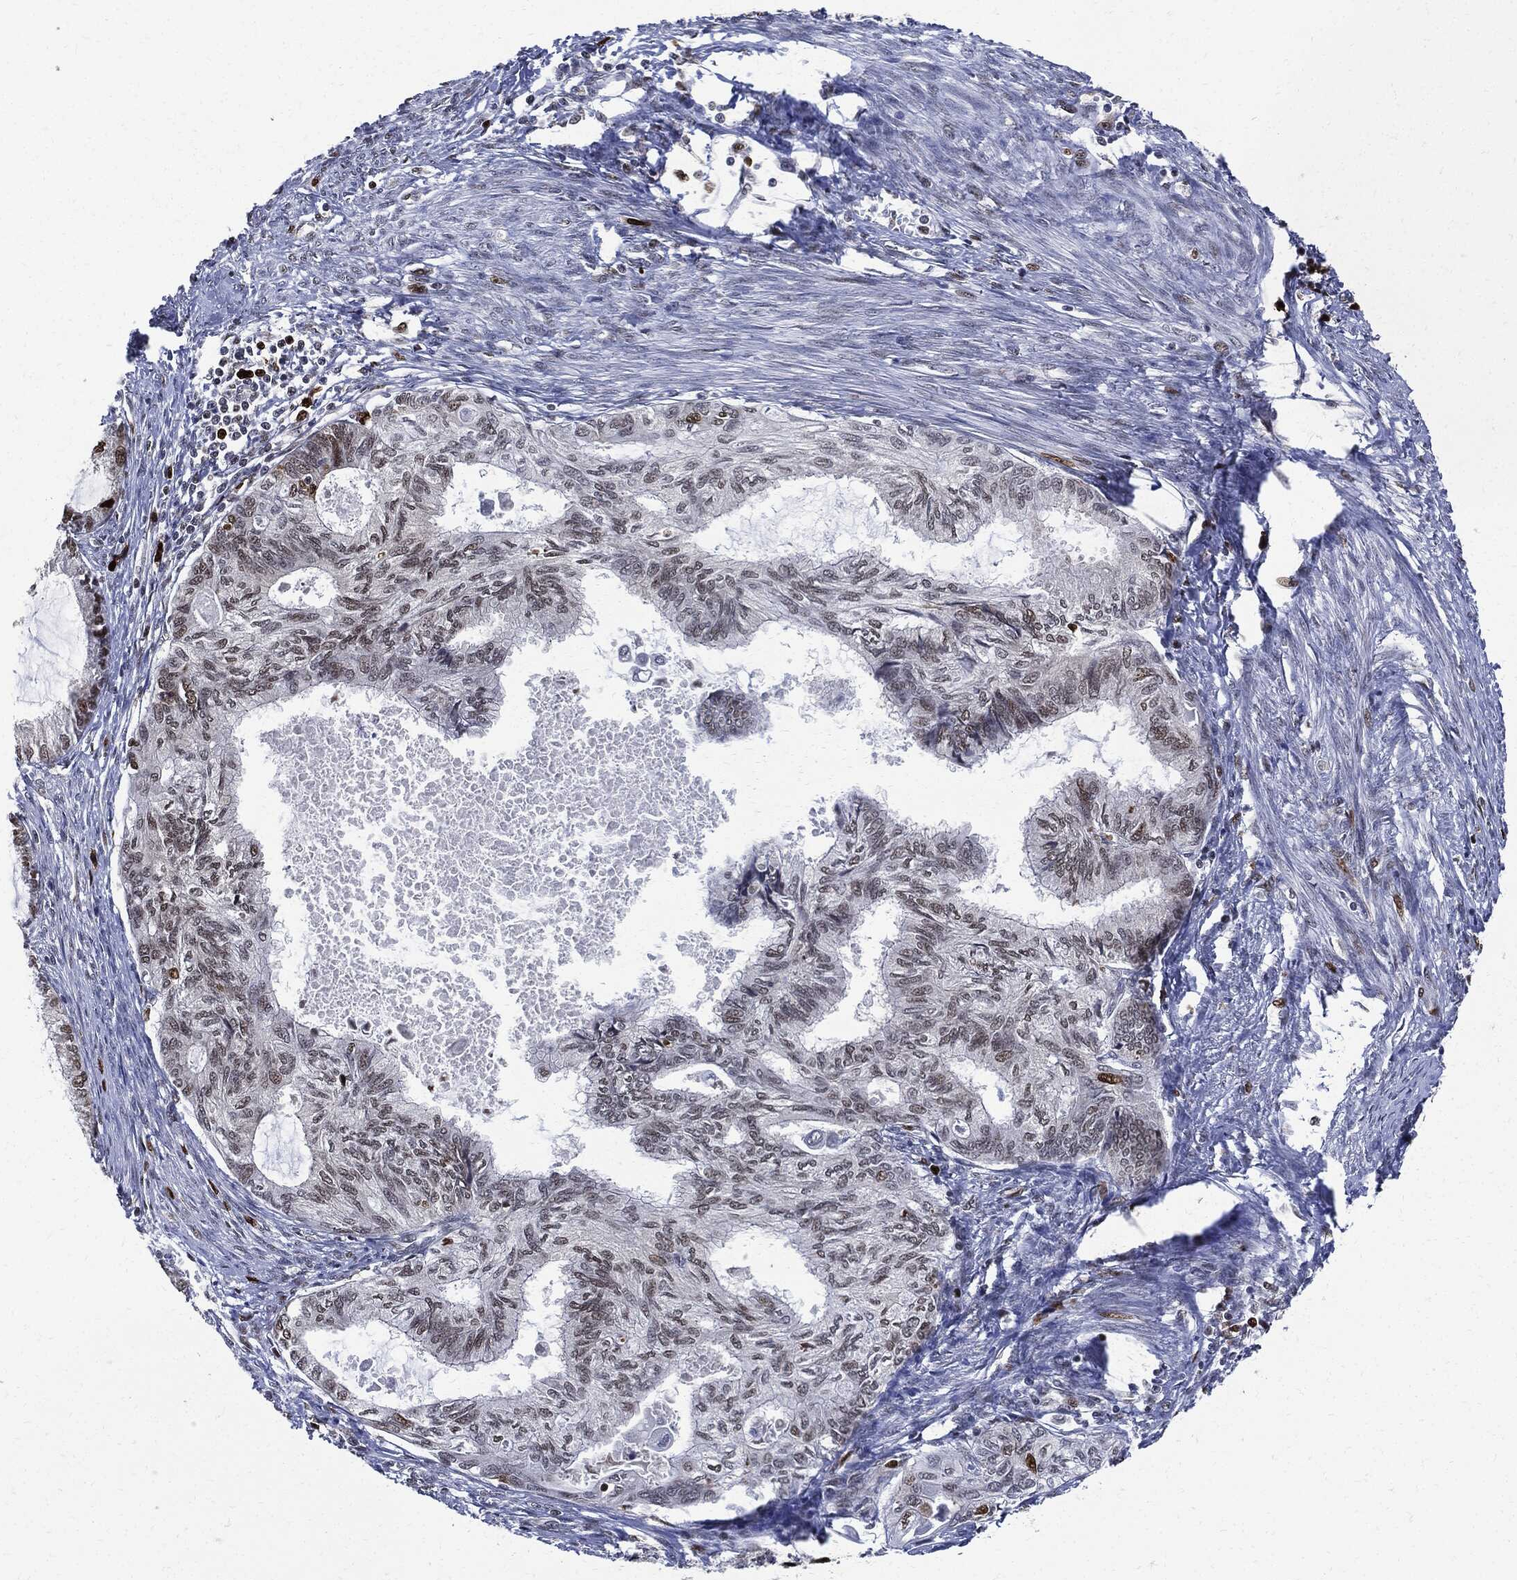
{"staining": {"intensity": "strong", "quantity": "25%-75%", "location": "nuclear"}, "tissue": "endometrial cancer", "cell_type": "Tumor cells", "image_type": "cancer", "snomed": [{"axis": "morphology", "description": "Adenocarcinoma, NOS"}, {"axis": "topography", "description": "Endometrium"}], "caption": "Protein expression by immunohistochemistry demonstrates strong nuclear positivity in about 25%-75% of tumor cells in endometrial cancer.", "gene": "PCNA", "patient": {"sex": "female", "age": 86}}